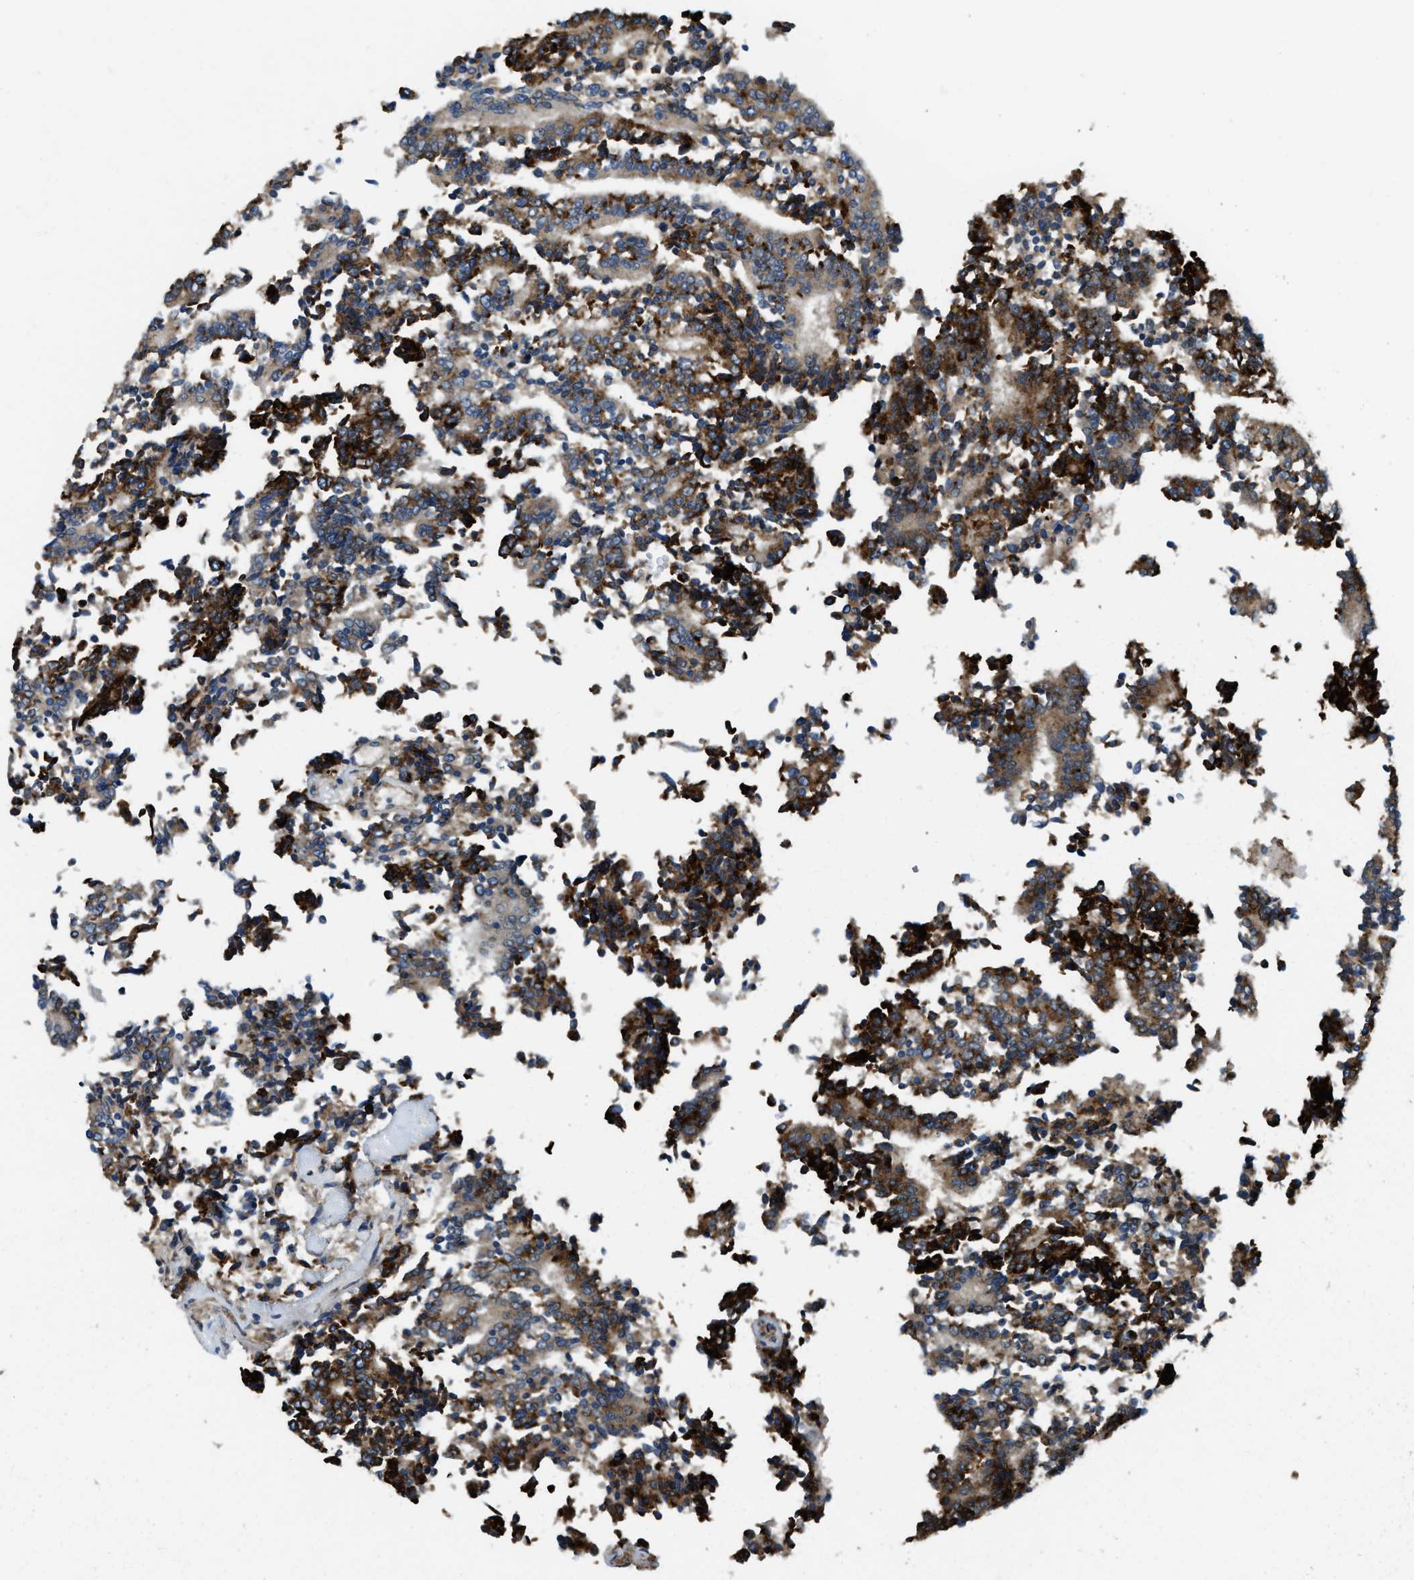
{"staining": {"intensity": "strong", "quantity": ">75%", "location": "cytoplasmic/membranous"}, "tissue": "prostate cancer", "cell_type": "Tumor cells", "image_type": "cancer", "snomed": [{"axis": "morphology", "description": "Normal tissue, NOS"}, {"axis": "morphology", "description": "Adenocarcinoma, High grade"}, {"axis": "topography", "description": "Prostate"}, {"axis": "topography", "description": "Seminal veicle"}], "caption": "Immunohistochemistry (IHC) of human prostate high-grade adenocarcinoma reveals high levels of strong cytoplasmic/membranous expression in about >75% of tumor cells. (IHC, brightfield microscopy, high magnification).", "gene": "STARD3NL", "patient": {"sex": "male", "age": 55}}